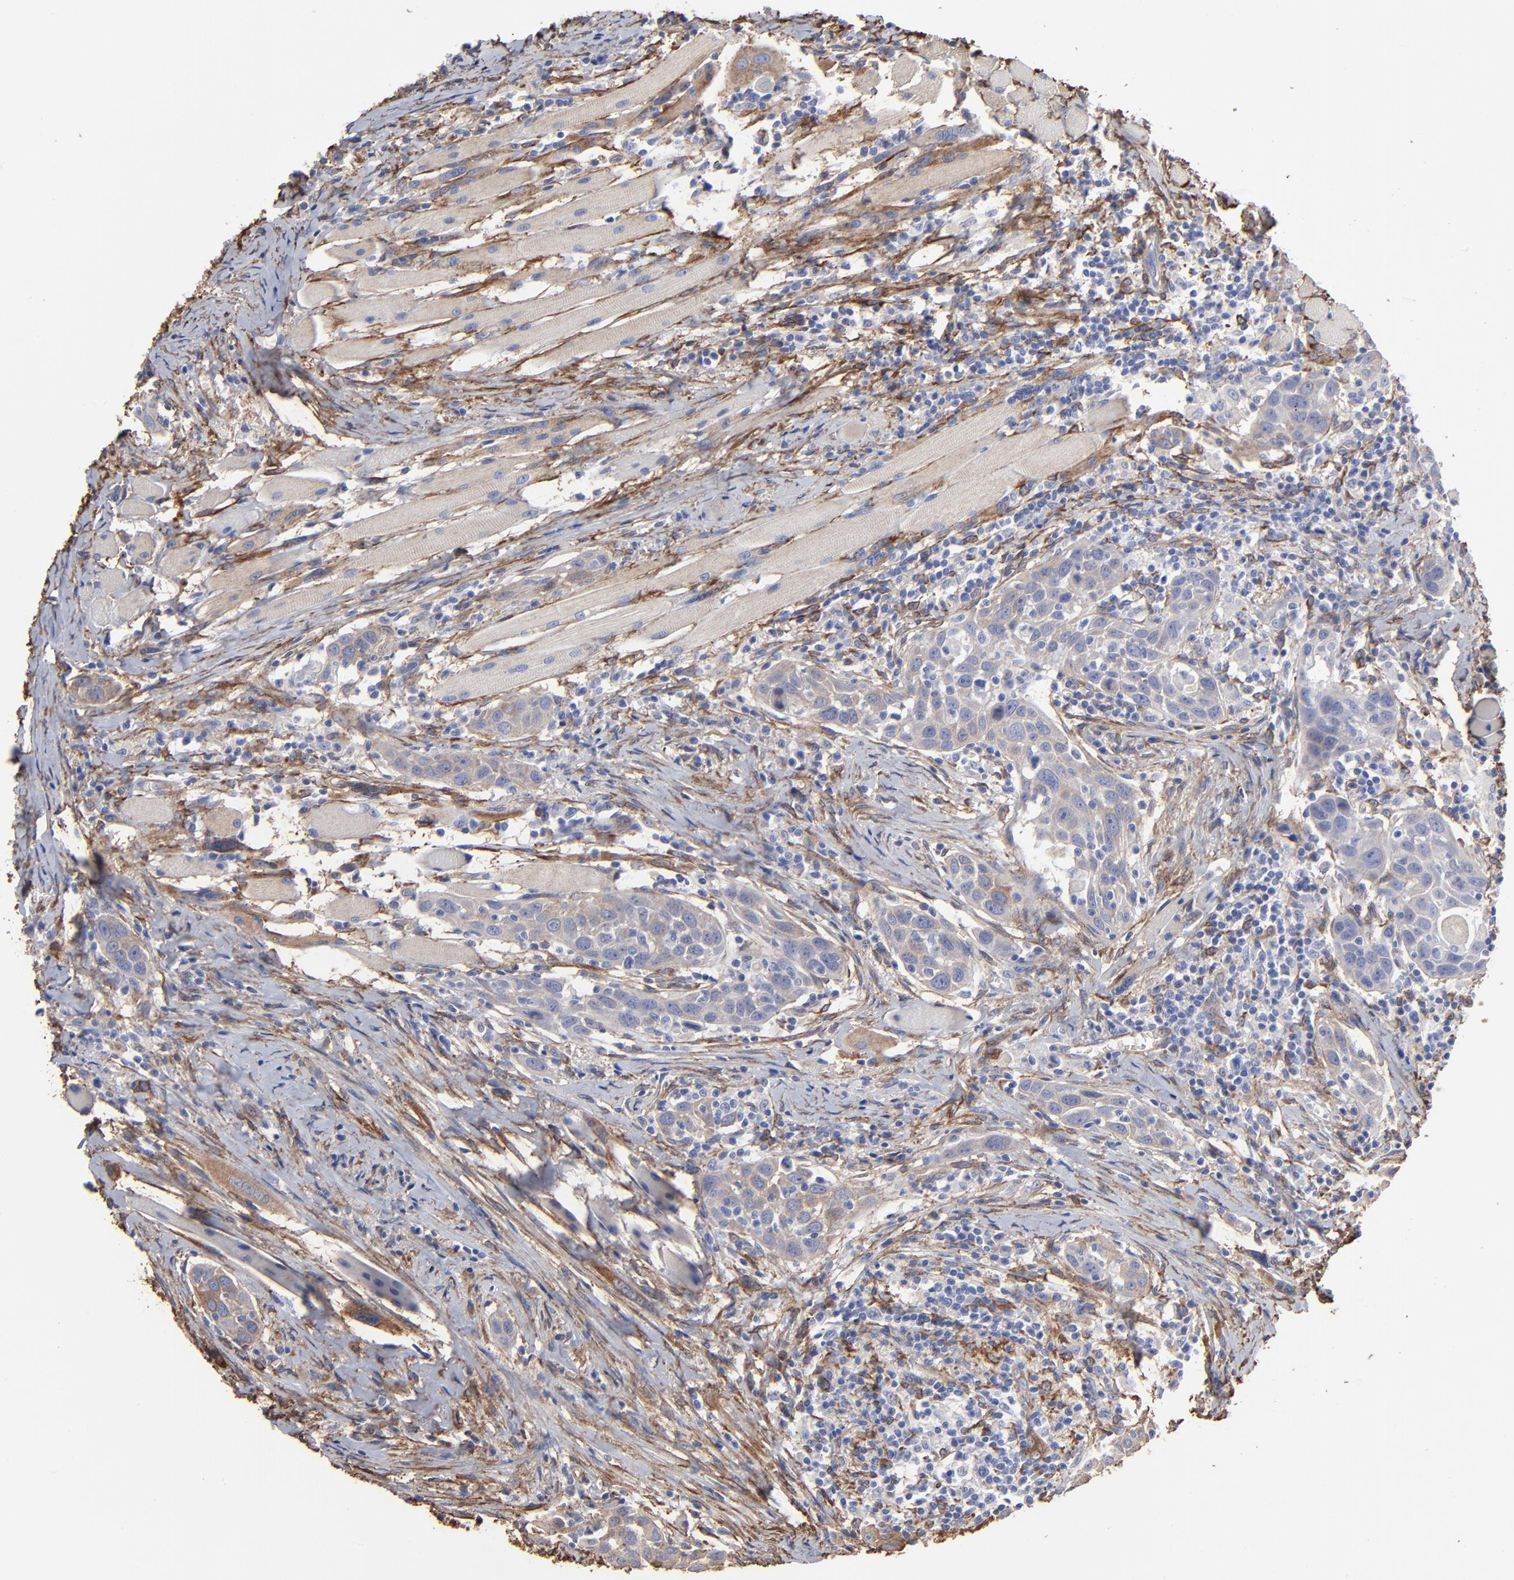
{"staining": {"intensity": "negative", "quantity": "none", "location": "none"}, "tissue": "head and neck cancer", "cell_type": "Tumor cells", "image_type": "cancer", "snomed": [{"axis": "morphology", "description": "Squamous cell carcinoma, NOS"}, {"axis": "topography", "description": "Oral tissue"}, {"axis": "topography", "description": "Head-Neck"}], "caption": "Immunohistochemical staining of head and neck squamous cell carcinoma exhibits no significant expression in tumor cells.", "gene": "CILP", "patient": {"sex": "female", "age": 50}}